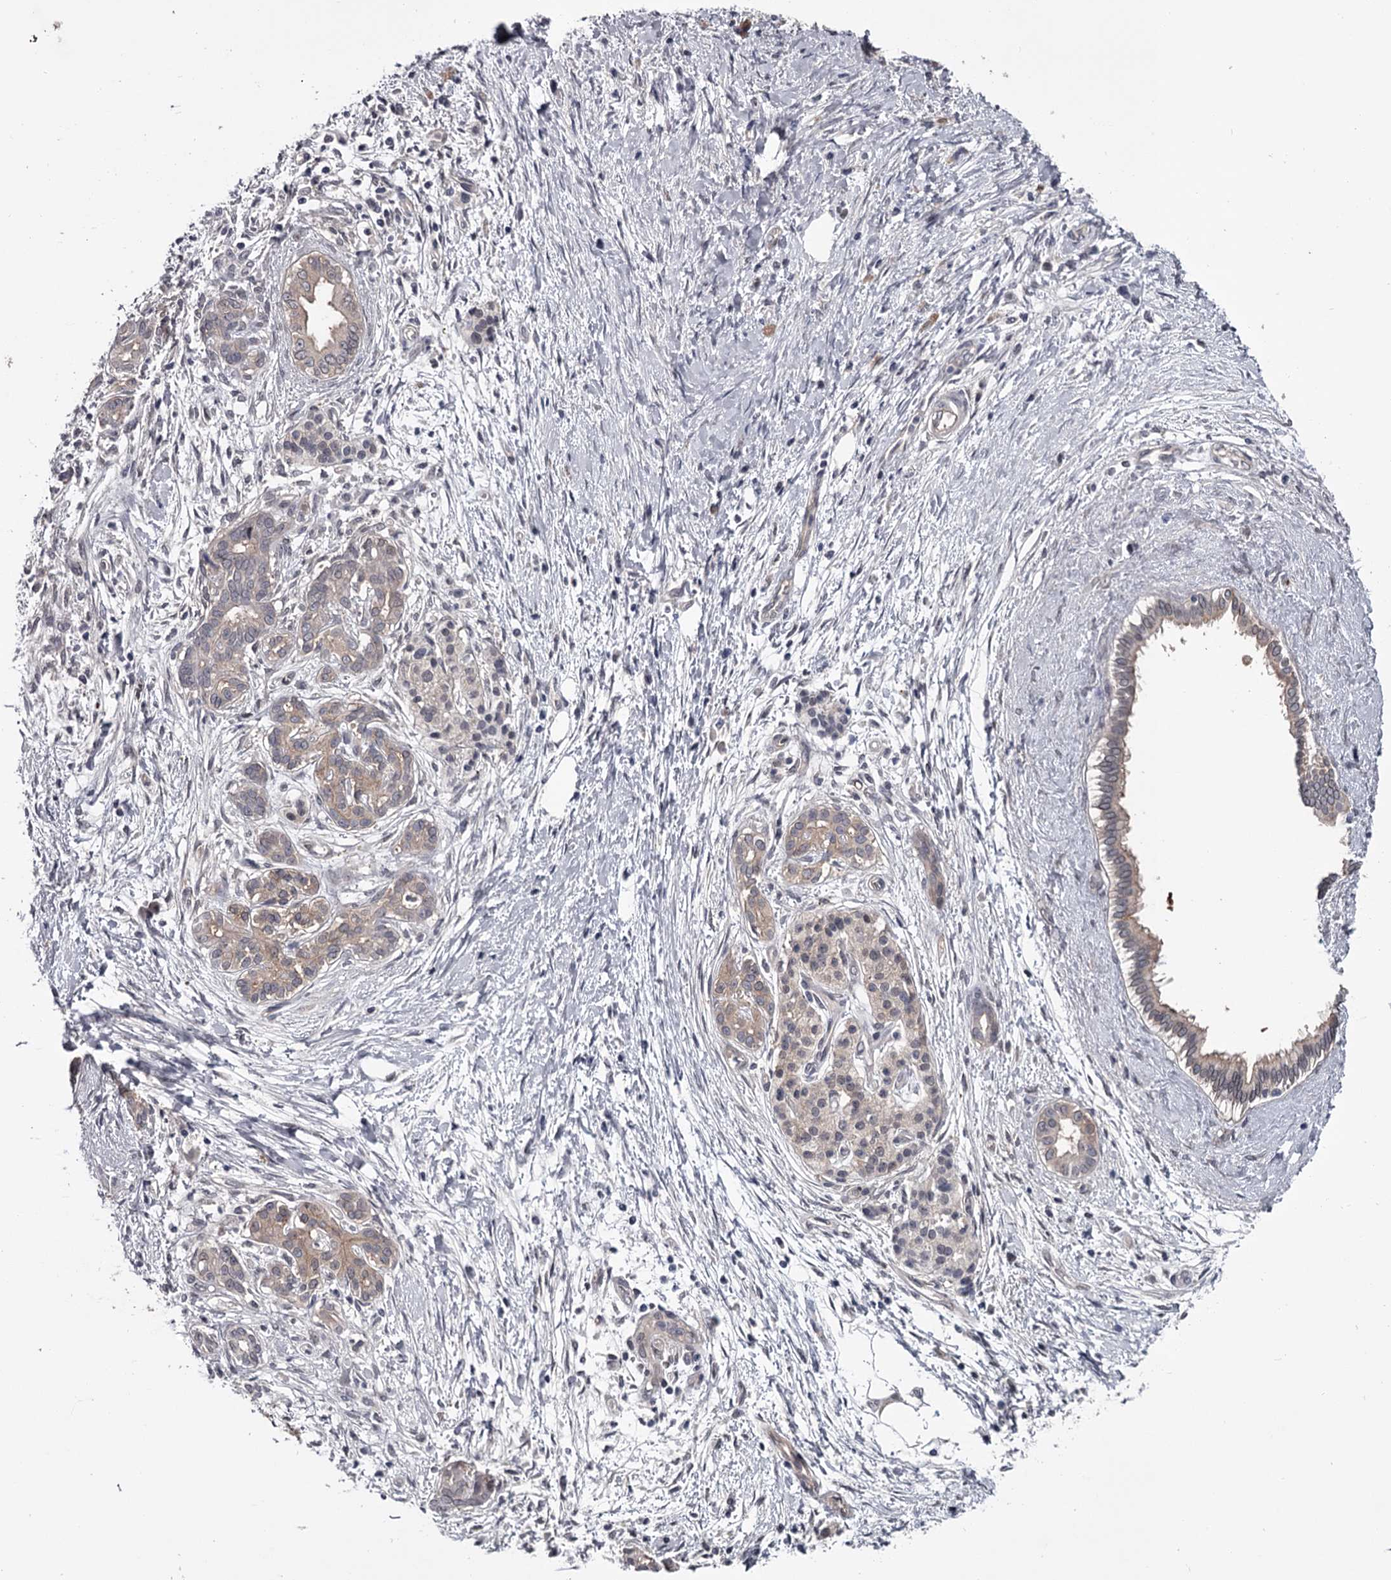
{"staining": {"intensity": "negative", "quantity": "none", "location": "none"}, "tissue": "pancreatic cancer", "cell_type": "Tumor cells", "image_type": "cancer", "snomed": [{"axis": "morphology", "description": "Adenocarcinoma, NOS"}, {"axis": "topography", "description": "Pancreas"}], "caption": "Image shows no significant protein staining in tumor cells of pancreatic cancer (adenocarcinoma).", "gene": "DAO", "patient": {"sex": "male", "age": 58}}